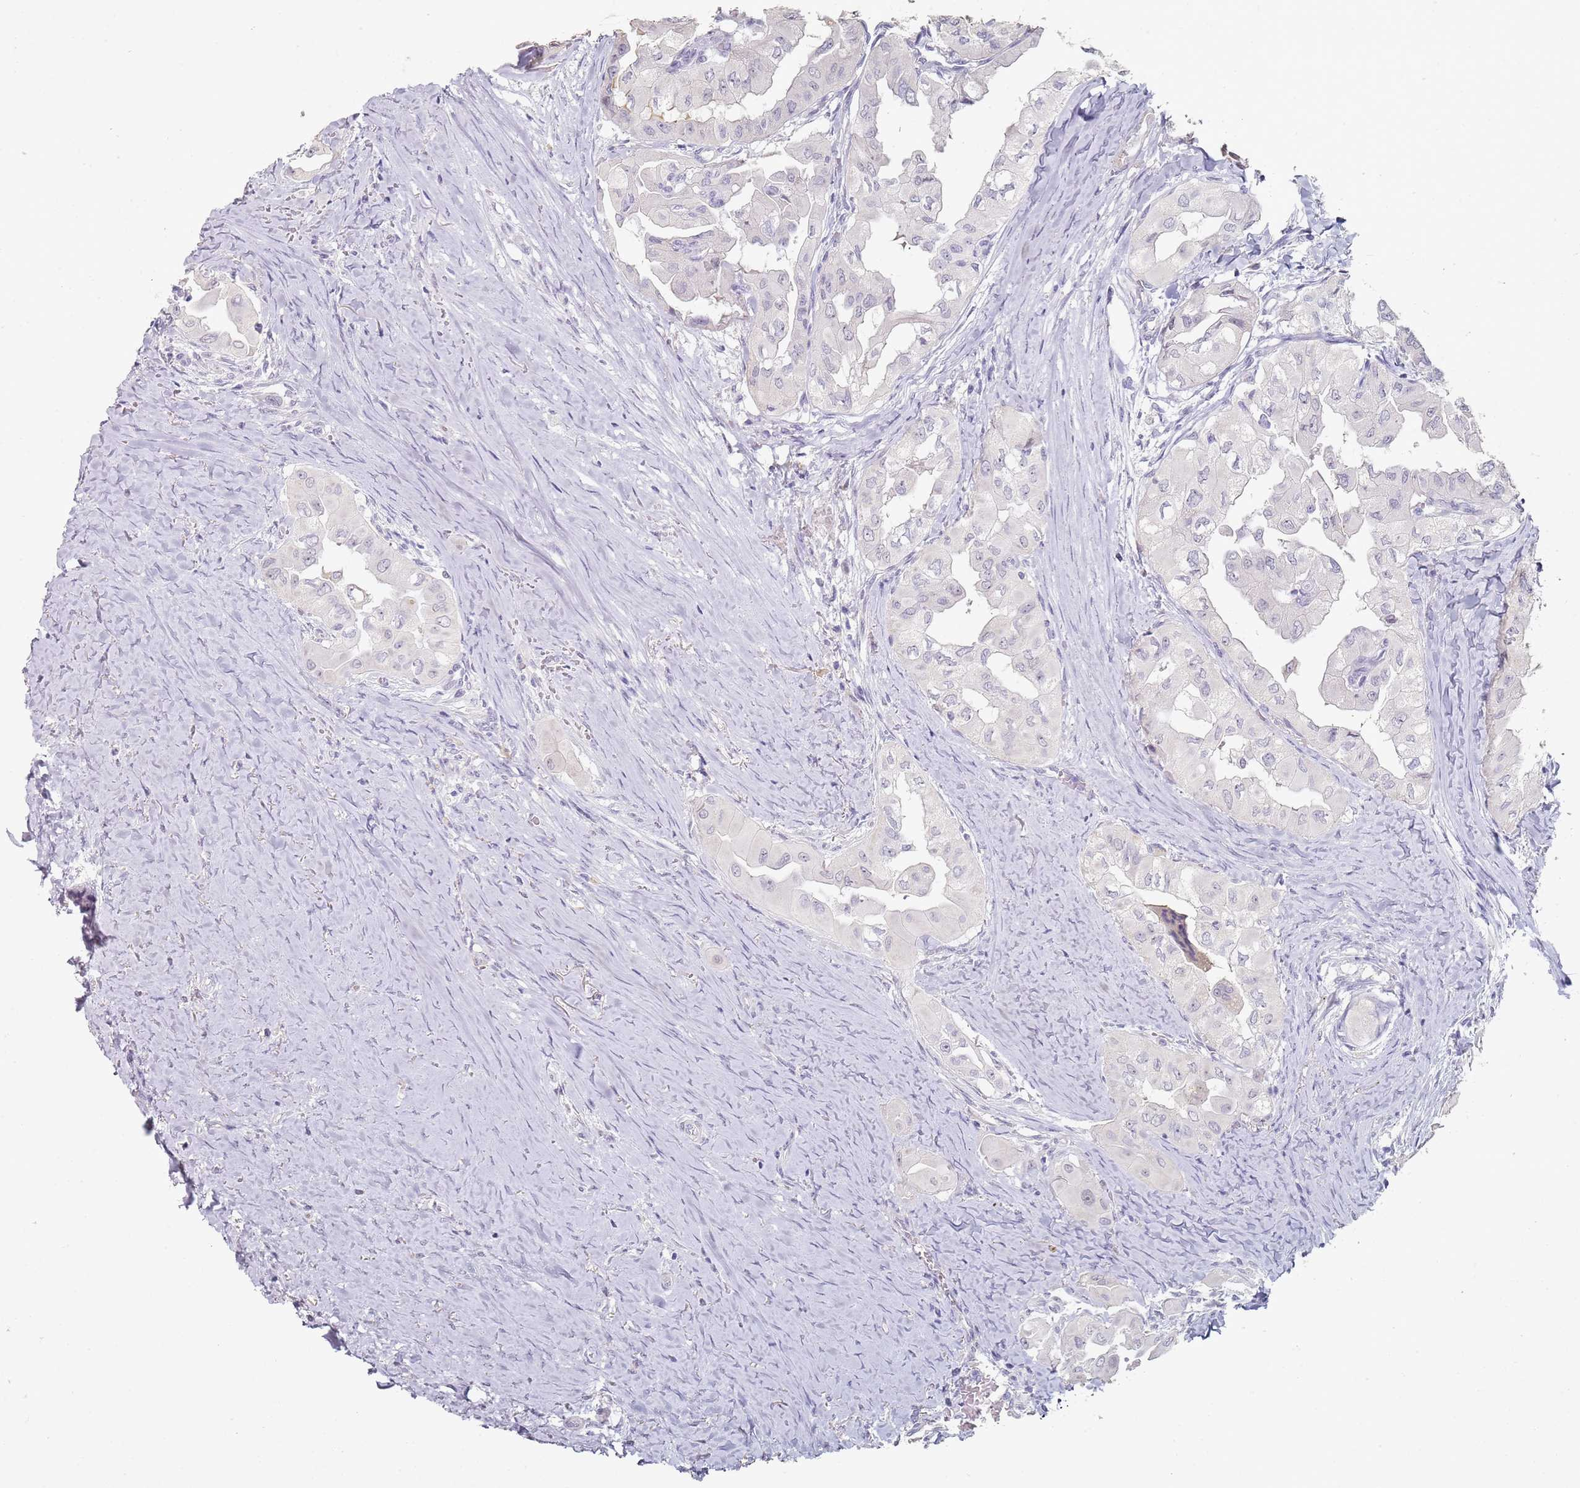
{"staining": {"intensity": "negative", "quantity": "none", "location": "none"}, "tissue": "thyroid cancer", "cell_type": "Tumor cells", "image_type": "cancer", "snomed": [{"axis": "morphology", "description": "Papillary adenocarcinoma, NOS"}, {"axis": "topography", "description": "Thyroid gland"}], "caption": "High magnification brightfield microscopy of papillary adenocarcinoma (thyroid) stained with DAB (3,3'-diaminobenzidine) (brown) and counterstained with hematoxylin (blue): tumor cells show no significant positivity. Brightfield microscopy of immunohistochemistry stained with DAB (3,3'-diaminobenzidine) (brown) and hematoxylin (blue), captured at high magnification.", "gene": "DNAH11", "patient": {"sex": "female", "age": 59}}